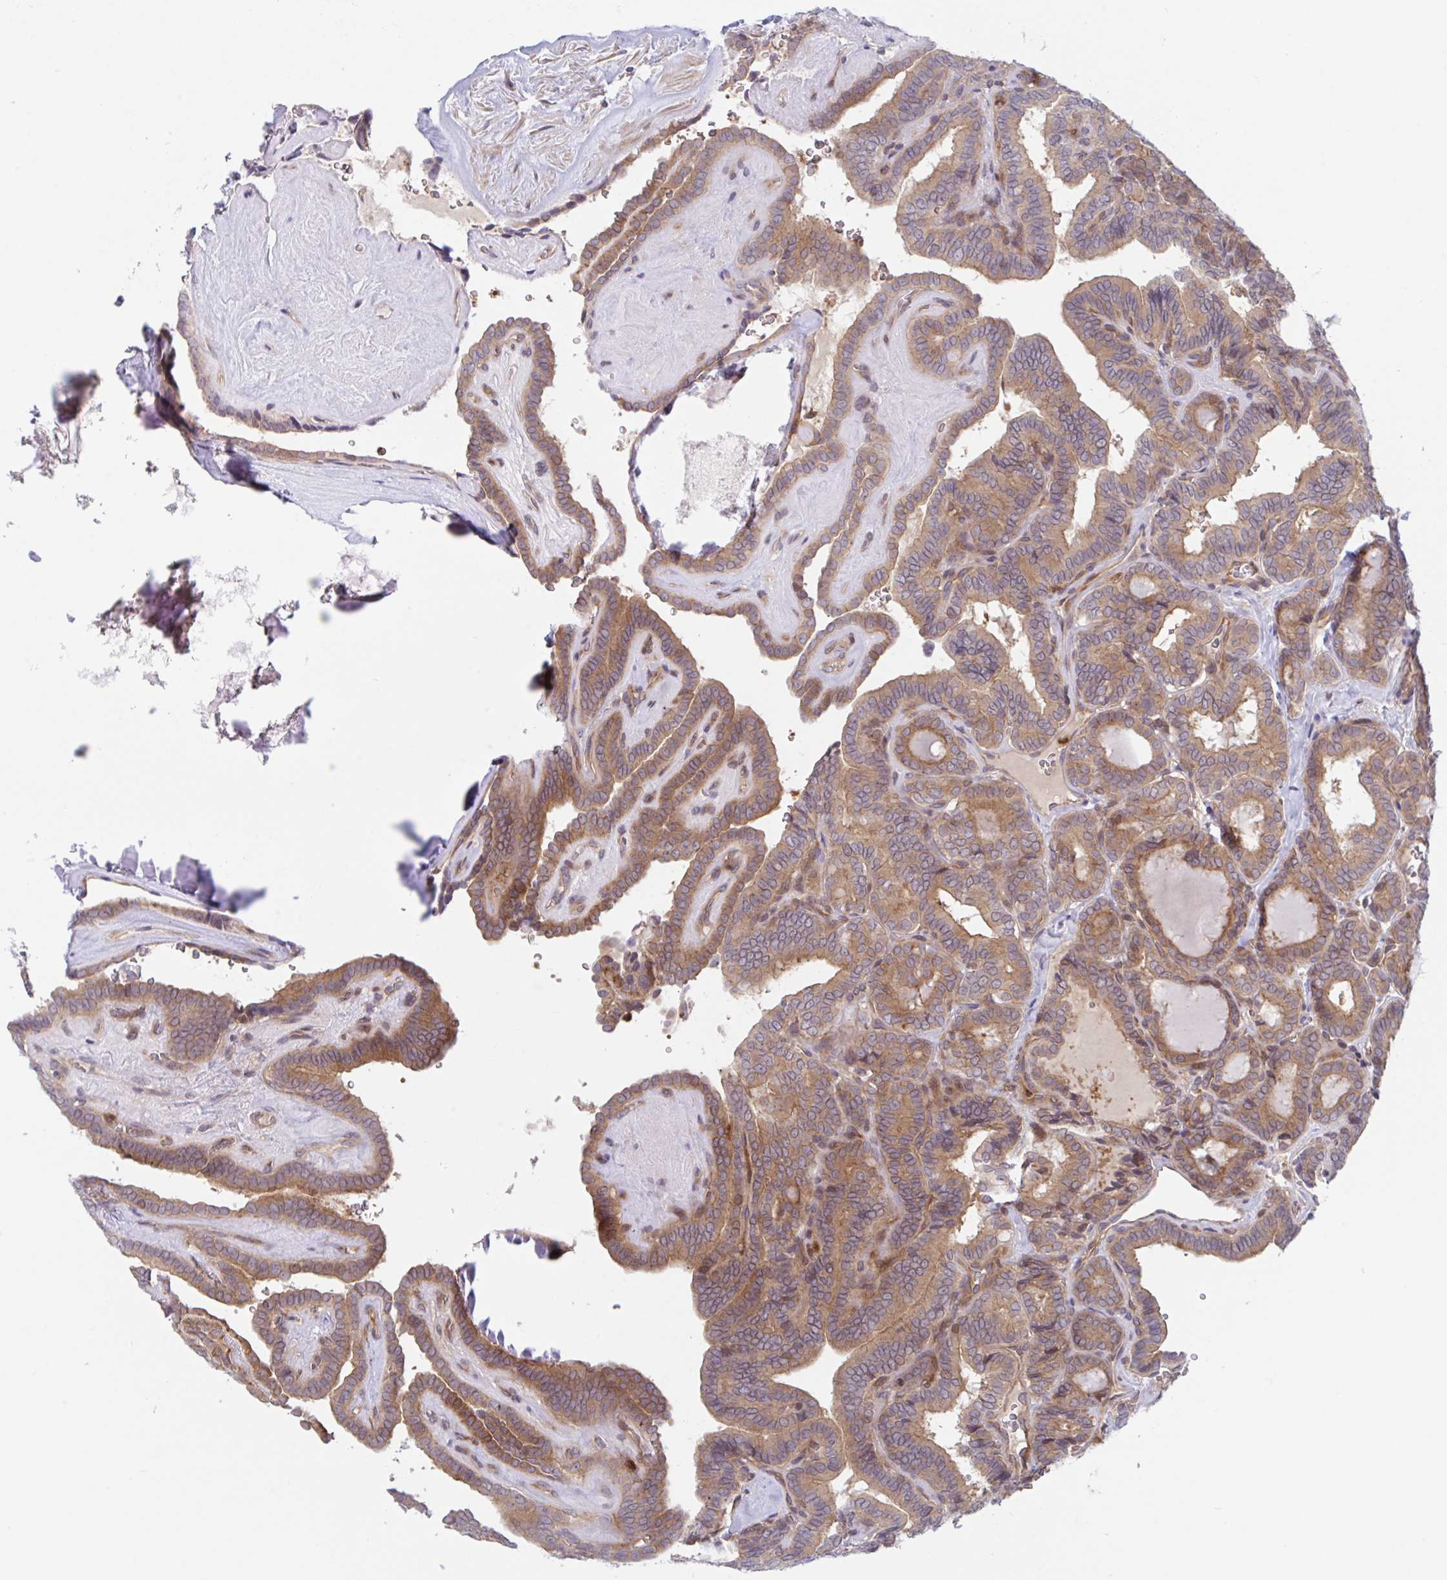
{"staining": {"intensity": "moderate", "quantity": ">75%", "location": "cytoplasmic/membranous"}, "tissue": "thyroid cancer", "cell_type": "Tumor cells", "image_type": "cancer", "snomed": [{"axis": "morphology", "description": "Papillary adenocarcinoma, NOS"}, {"axis": "topography", "description": "Thyroid gland"}], "caption": "A high-resolution micrograph shows immunohistochemistry (IHC) staining of thyroid cancer (papillary adenocarcinoma), which demonstrates moderate cytoplasmic/membranous positivity in approximately >75% of tumor cells. The staining was performed using DAB, with brown indicating positive protein expression. Nuclei are stained blue with hematoxylin.", "gene": "LMNTD2", "patient": {"sex": "female", "age": 21}}